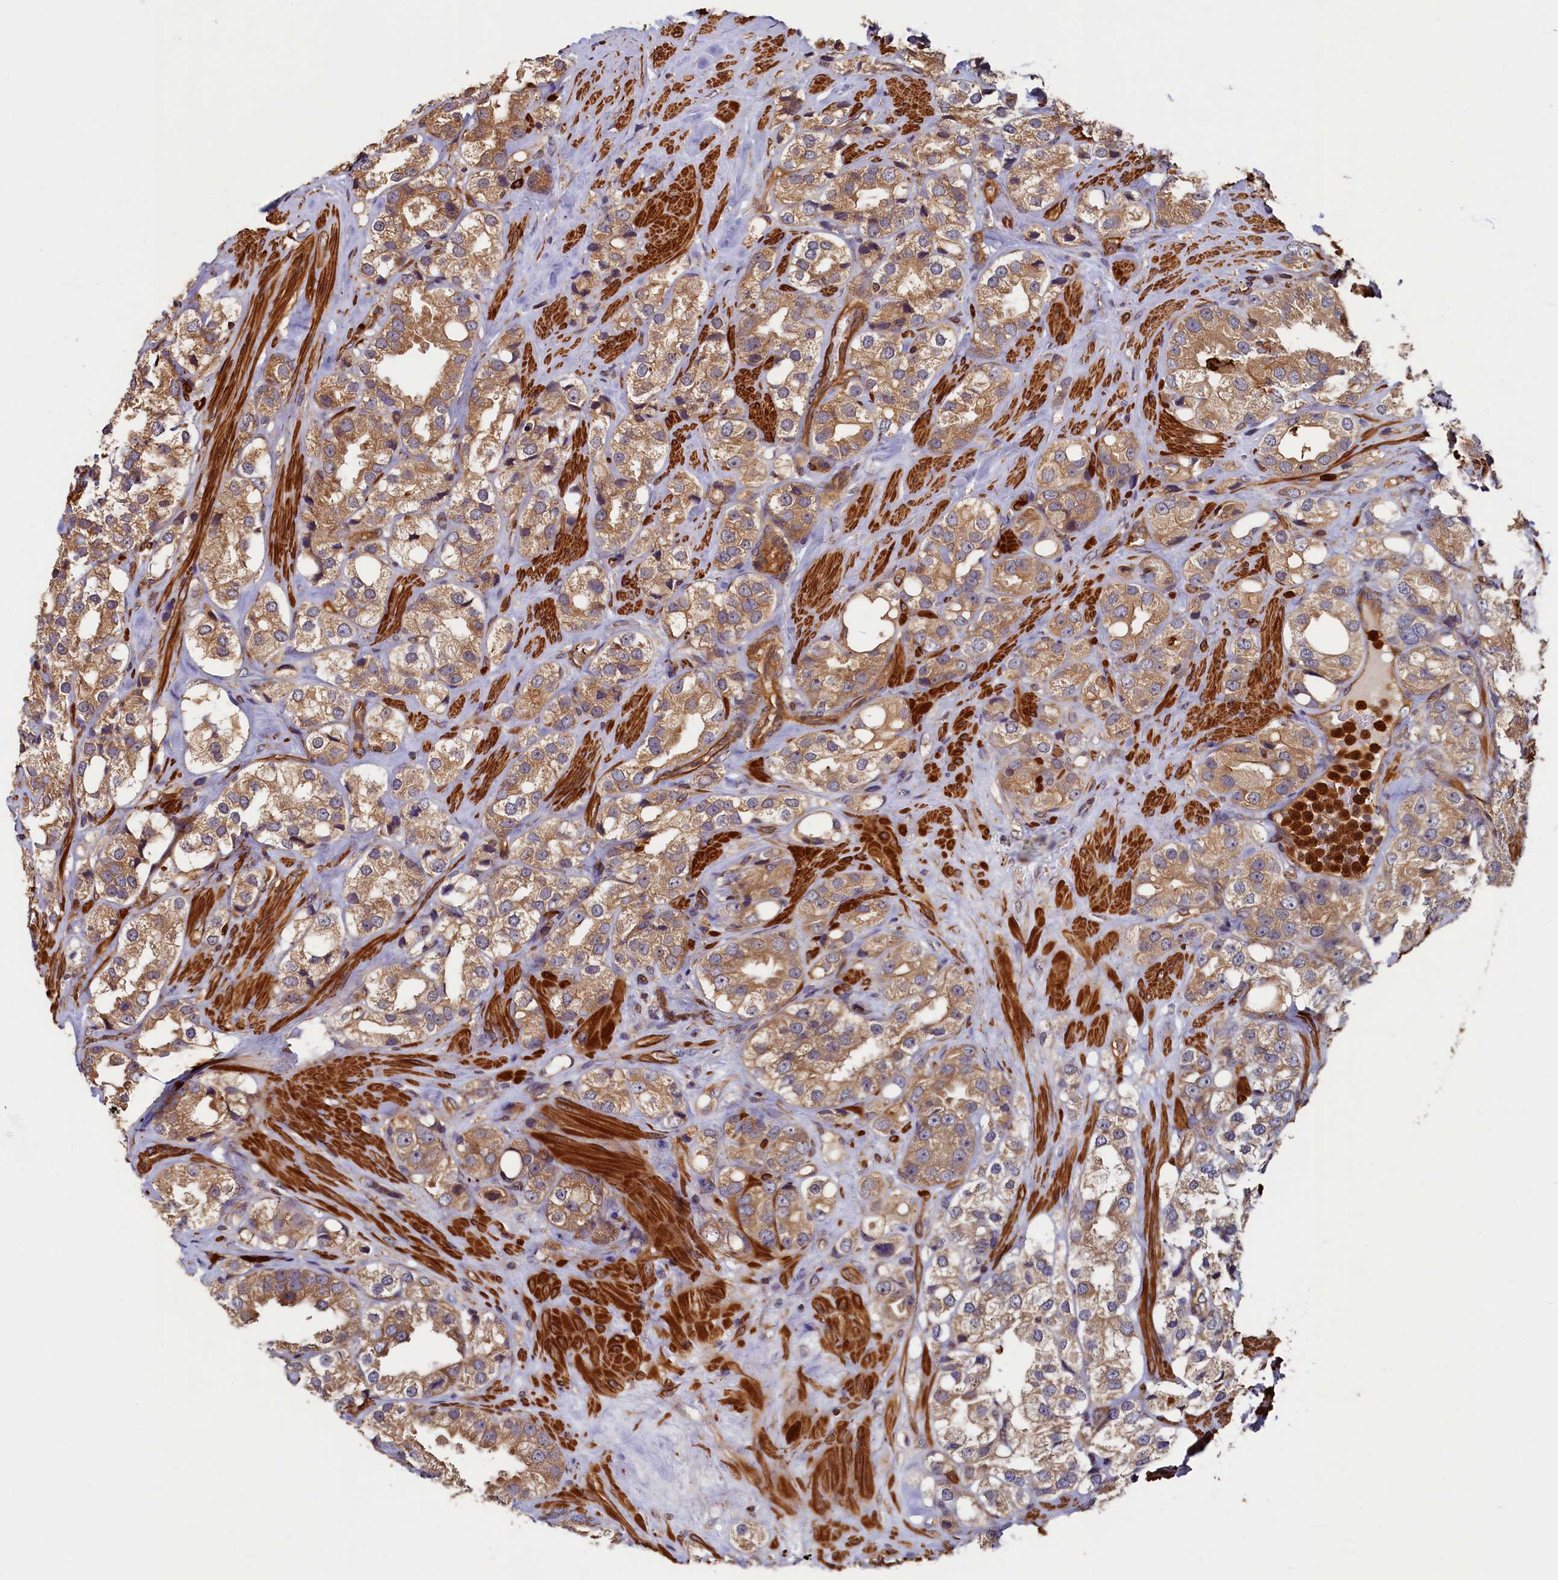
{"staining": {"intensity": "moderate", "quantity": ">75%", "location": "cytoplasmic/membranous"}, "tissue": "prostate cancer", "cell_type": "Tumor cells", "image_type": "cancer", "snomed": [{"axis": "morphology", "description": "Adenocarcinoma, NOS"}, {"axis": "topography", "description": "Prostate"}], "caption": "A medium amount of moderate cytoplasmic/membranous staining is identified in approximately >75% of tumor cells in prostate cancer (adenocarcinoma) tissue.", "gene": "CCDC102B", "patient": {"sex": "male", "age": 79}}